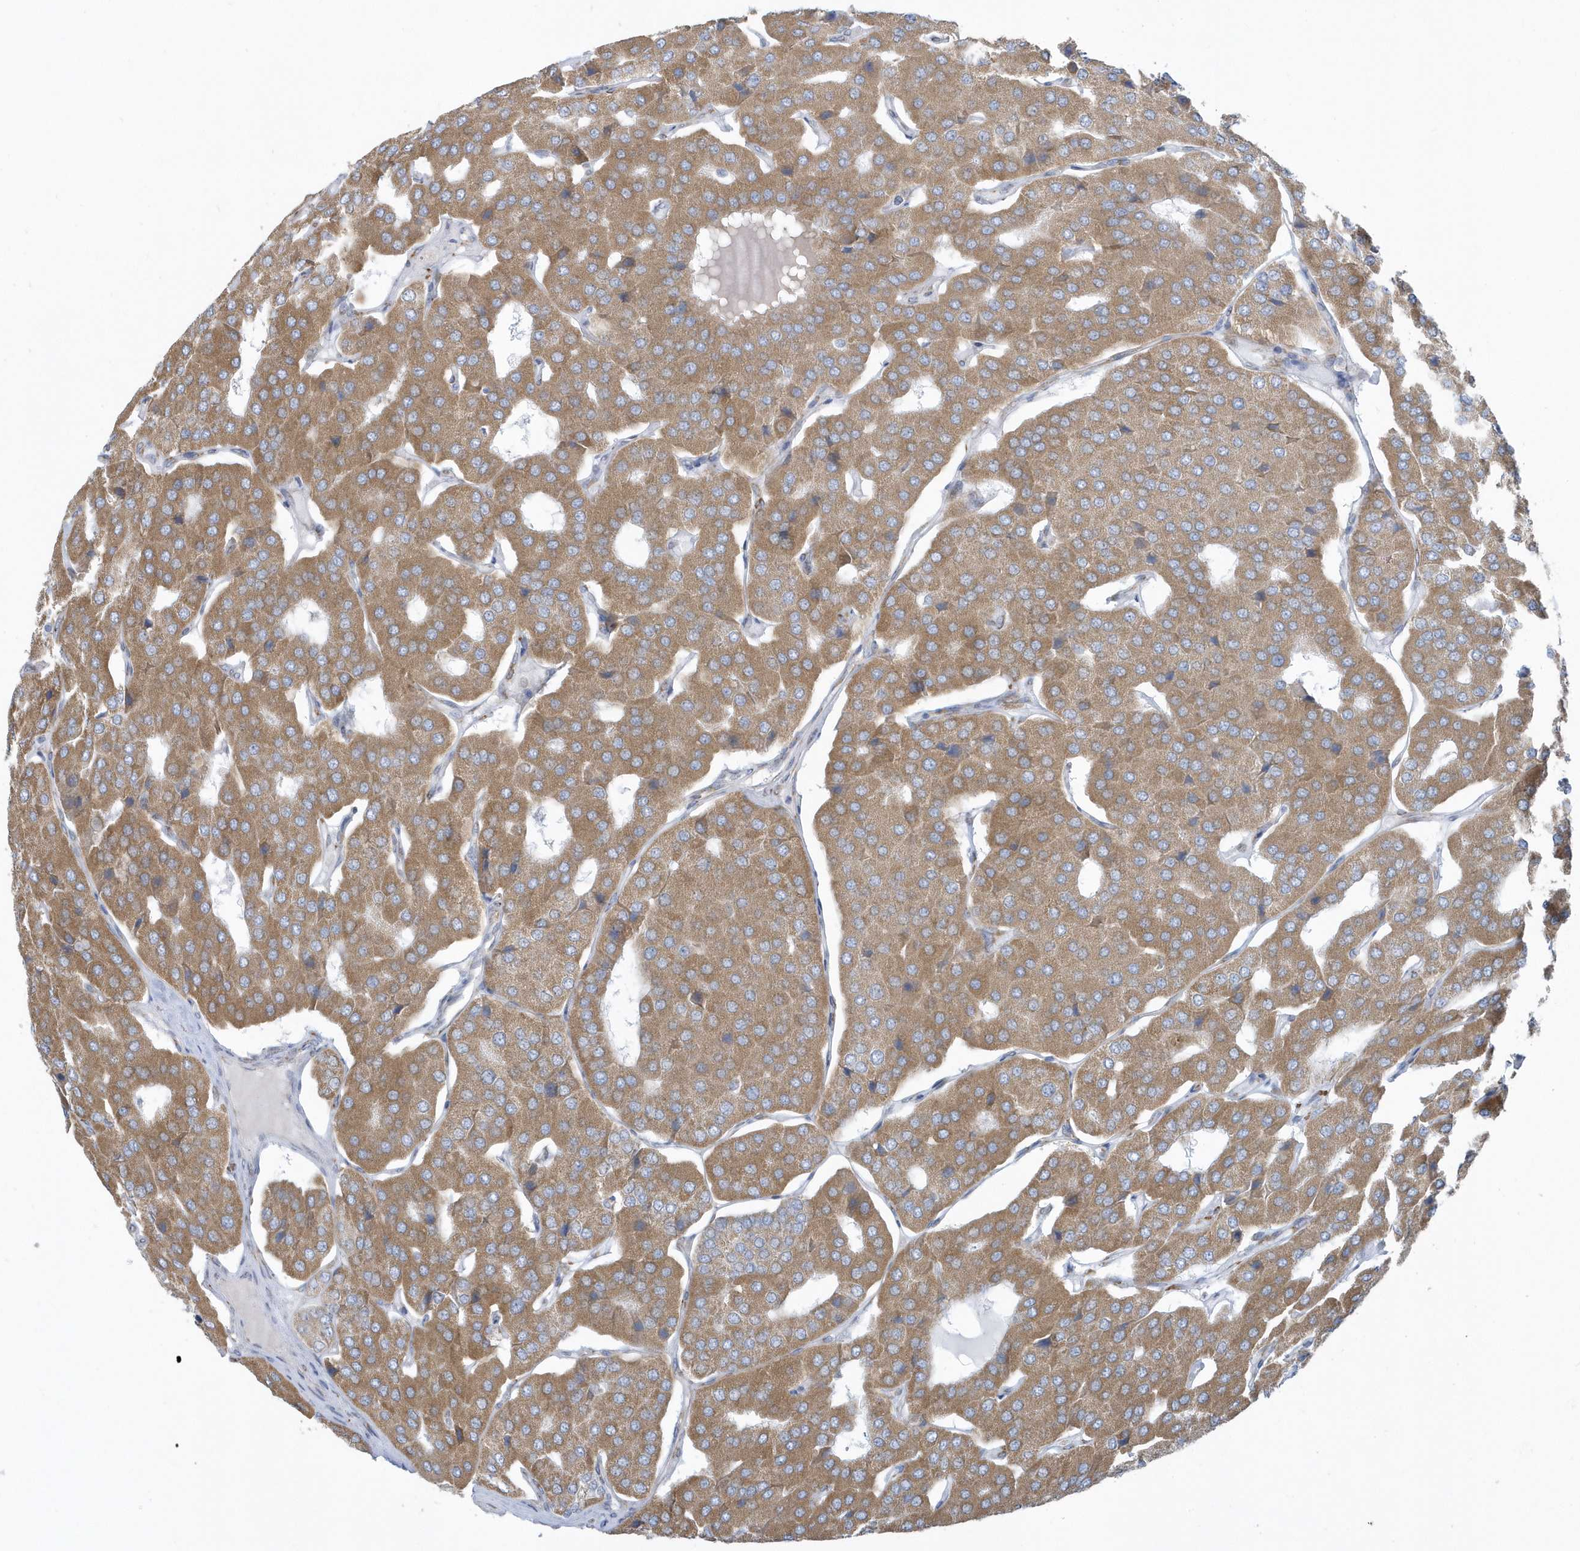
{"staining": {"intensity": "moderate", "quantity": ">75%", "location": "cytoplasmic/membranous"}, "tissue": "parathyroid gland", "cell_type": "Glandular cells", "image_type": "normal", "snomed": [{"axis": "morphology", "description": "Normal tissue, NOS"}, {"axis": "morphology", "description": "Adenoma, NOS"}, {"axis": "topography", "description": "Parathyroid gland"}], "caption": "Immunohistochemical staining of normal human parathyroid gland shows >75% levels of moderate cytoplasmic/membranous protein staining in about >75% of glandular cells. (brown staining indicates protein expression, while blue staining denotes nuclei).", "gene": "DCAF1", "patient": {"sex": "female", "age": 86}}